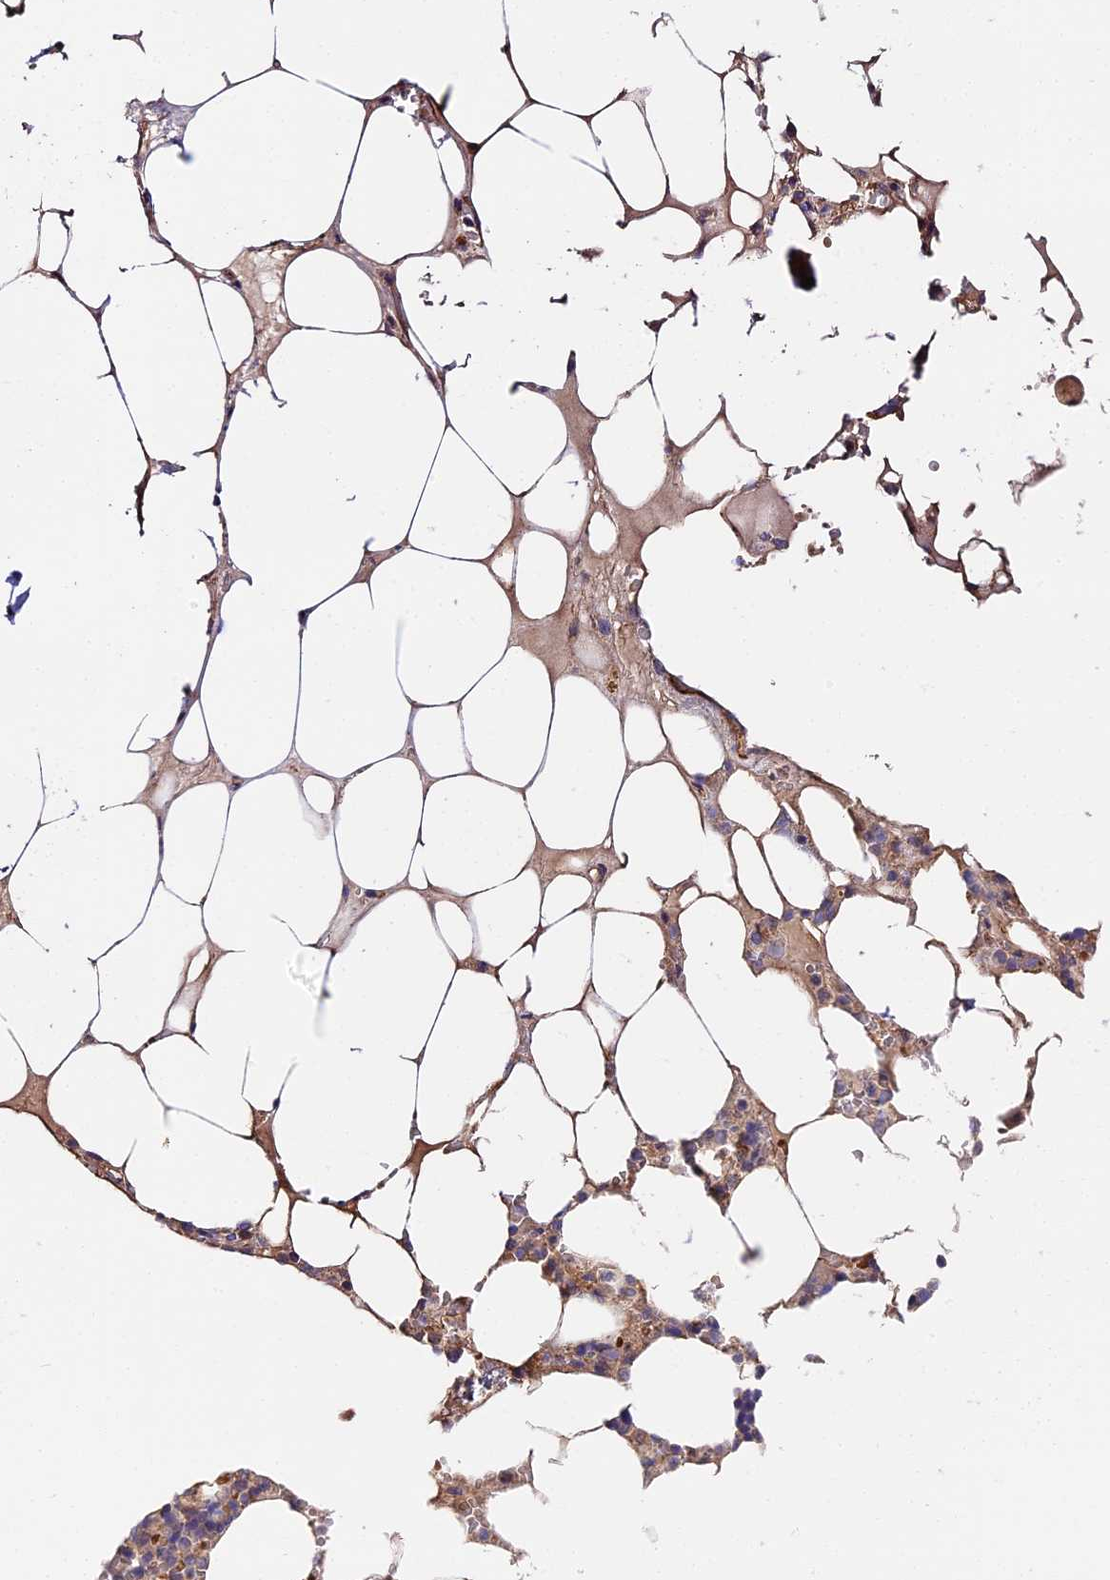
{"staining": {"intensity": "moderate", "quantity": "<25%", "location": "cytoplasmic/membranous"}, "tissue": "bone marrow", "cell_type": "Hematopoietic cells", "image_type": "normal", "snomed": [{"axis": "morphology", "description": "Normal tissue, NOS"}, {"axis": "topography", "description": "Bone marrow"}], "caption": "Immunohistochemical staining of unremarkable bone marrow displays moderate cytoplasmic/membranous protein staining in approximately <25% of hematopoietic cells. The protein of interest is stained brown, and the nuclei are stained in blue (DAB (3,3'-diaminobenzidine) IHC with brightfield microscopy, high magnification).", "gene": "MISP3", "patient": {"sex": "male", "age": 64}}